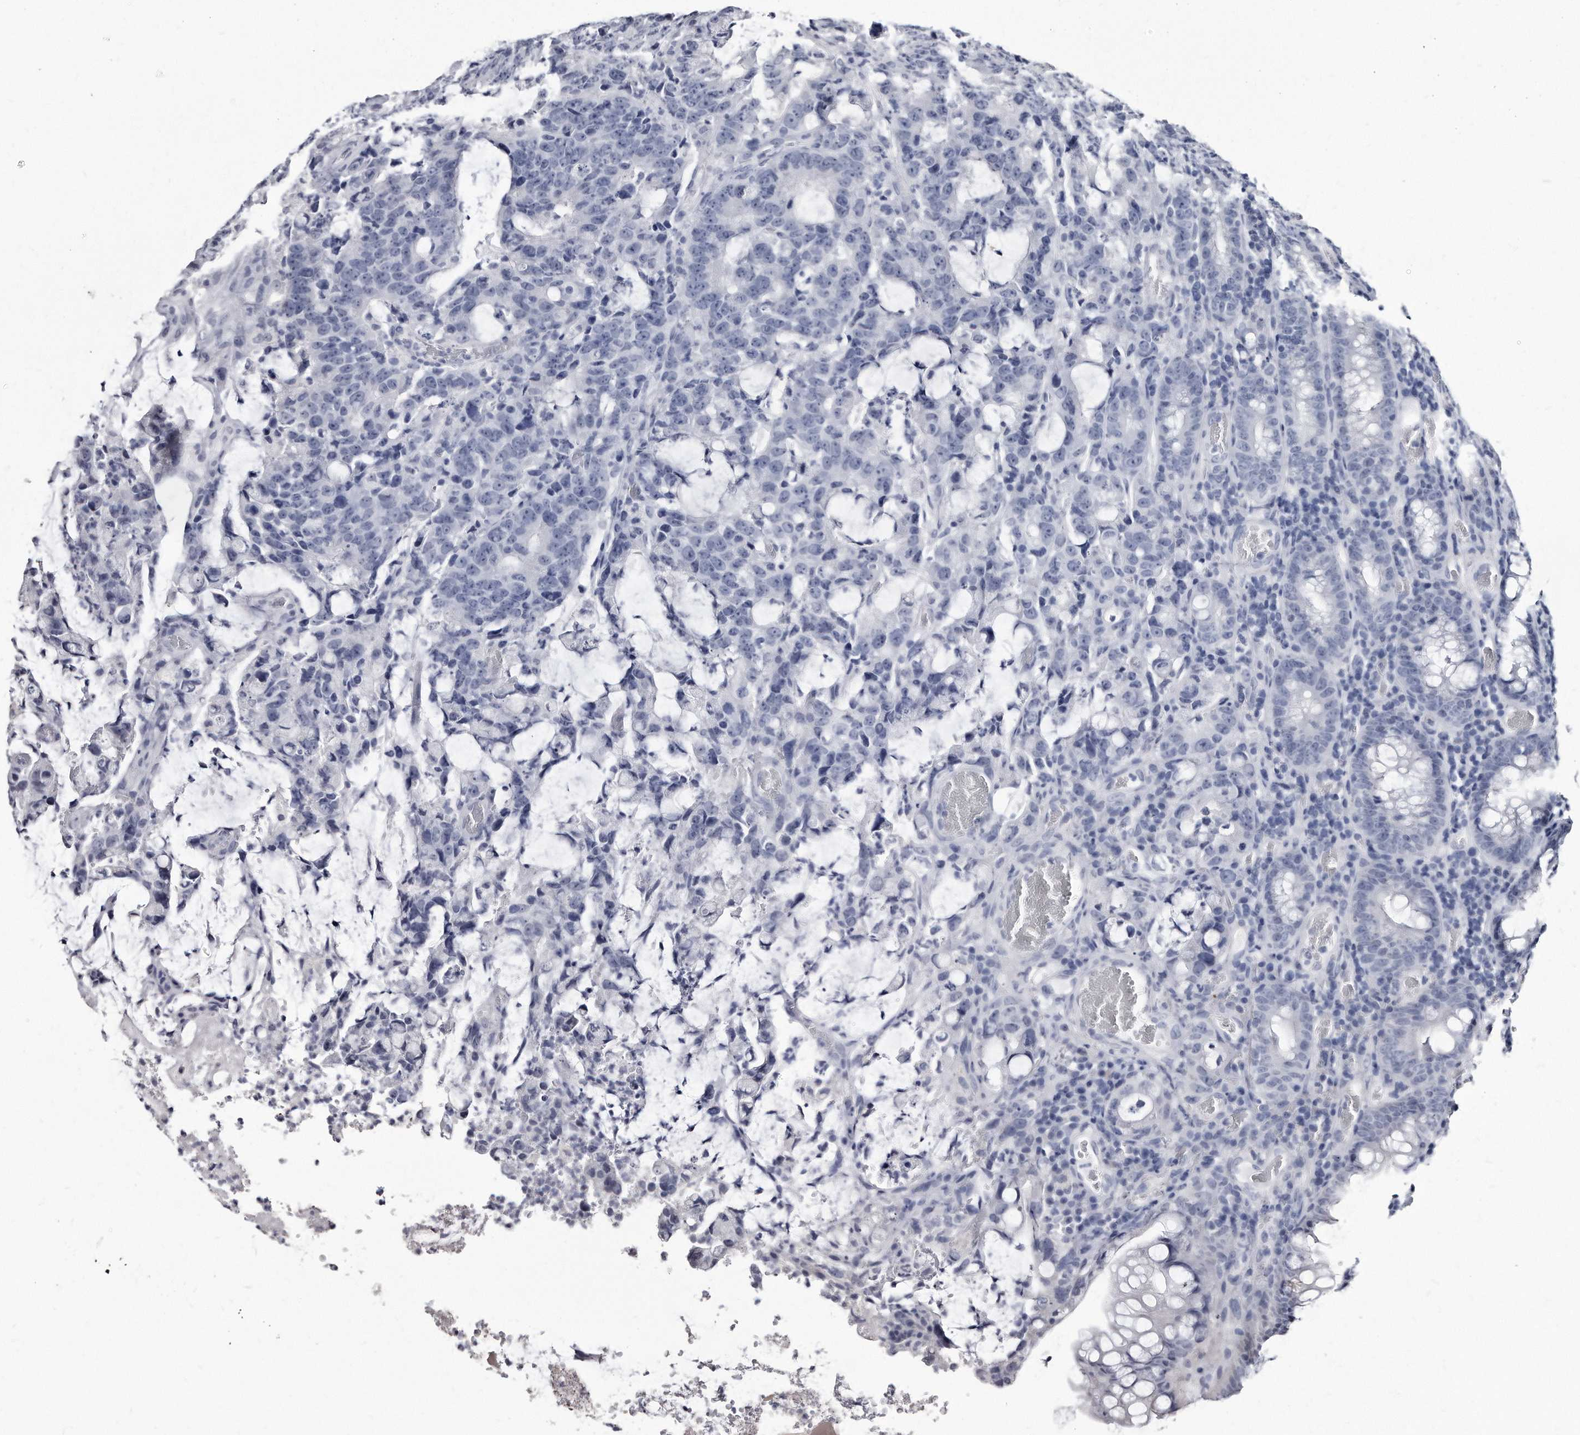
{"staining": {"intensity": "negative", "quantity": "none", "location": "none"}, "tissue": "colorectal cancer", "cell_type": "Tumor cells", "image_type": "cancer", "snomed": [{"axis": "morphology", "description": "Adenocarcinoma, NOS"}, {"axis": "topography", "description": "Colon"}], "caption": "An immunohistochemistry (IHC) photomicrograph of colorectal adenocarcinoma is shown. There is no staining in tumor cells of colorectal adenocarcinoma.", "gene": "KLHDC3", "patient": {"sex": "female", "age": 86}}